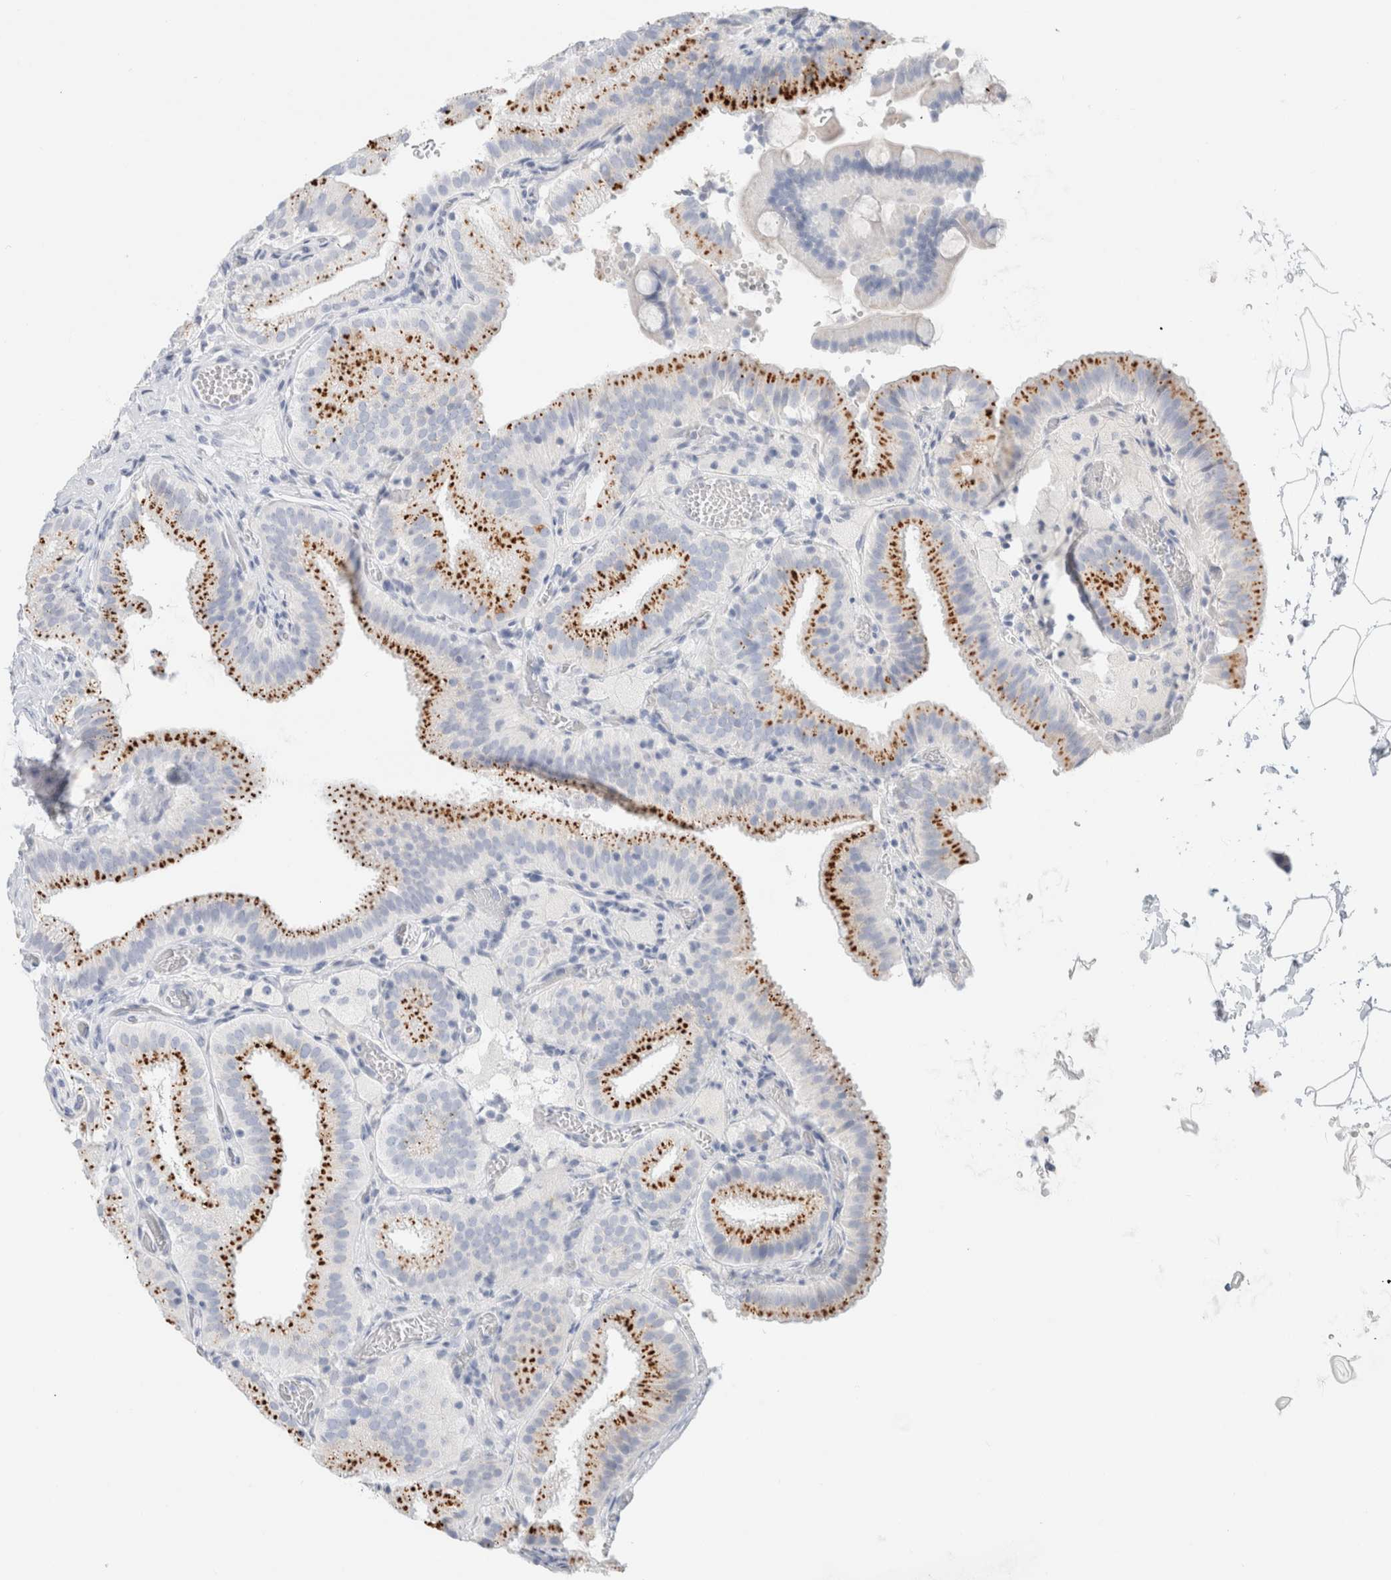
{"staining": {"intensity": "strong", "quantity": ">75%", "location": "cytoplasmic/membranous"}, "tissue": "gallbladder", "cell_type": "Glandular cells", "image_type": "normal", "snomed": [{"axis": "morphology", "description": "Normal tissue, NOS"}, {"axis": "topography", "description": "Gallbladder"}], "caption": "The photomicrograph reveals staining of benign gallbladder, revealing strong cytoplasmic/membranous protein positivity (brown color) within glandular cells. (Stains: DAB (3,3'-diaminobenzidine) in brown, nuclei in blue, Microscopy: brightfield microscopy at high magnification).", "gene": "CPQ", "patient": {"sex": "male", "age": 54}}